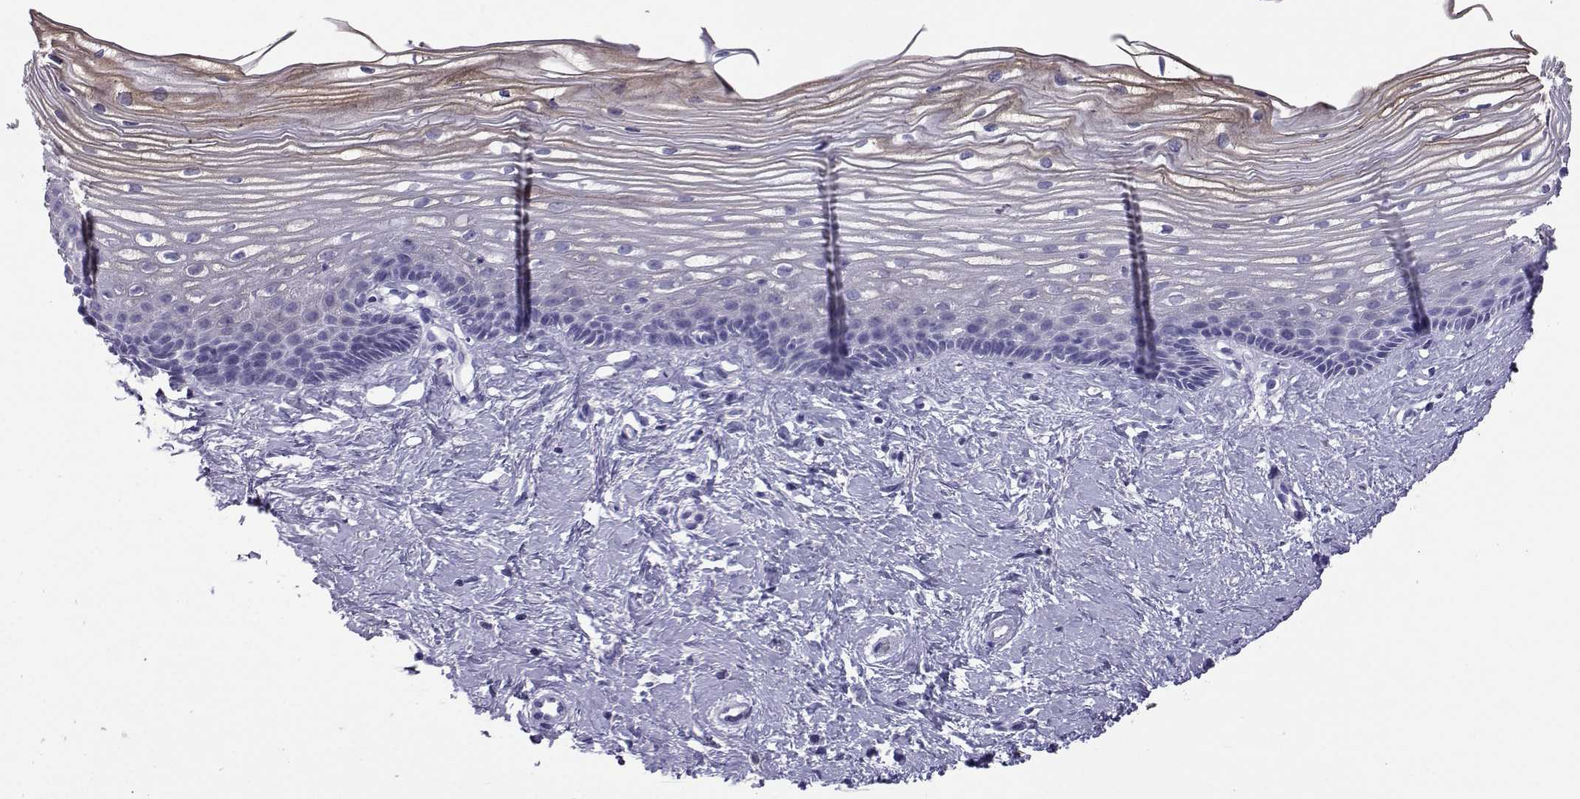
{"staining": {"intensity": "negative", "quantity": "none", "location": "none"}, "tissue": "cervix", "cell_type": "Glandular cells", "image_type": "normal", "snomed": [{"axis": "morphology", "description": "Normal tissue, NOS"}, {"axis": "topography", "description": "Cervix"}], "caption": "IHC photomicrograph of benign cervix: cervix stained with DAB reveals no significant protein staining in glandular cells.", "gene": "LORICRIN", "patient": {"sex": "female", "age": 40}}